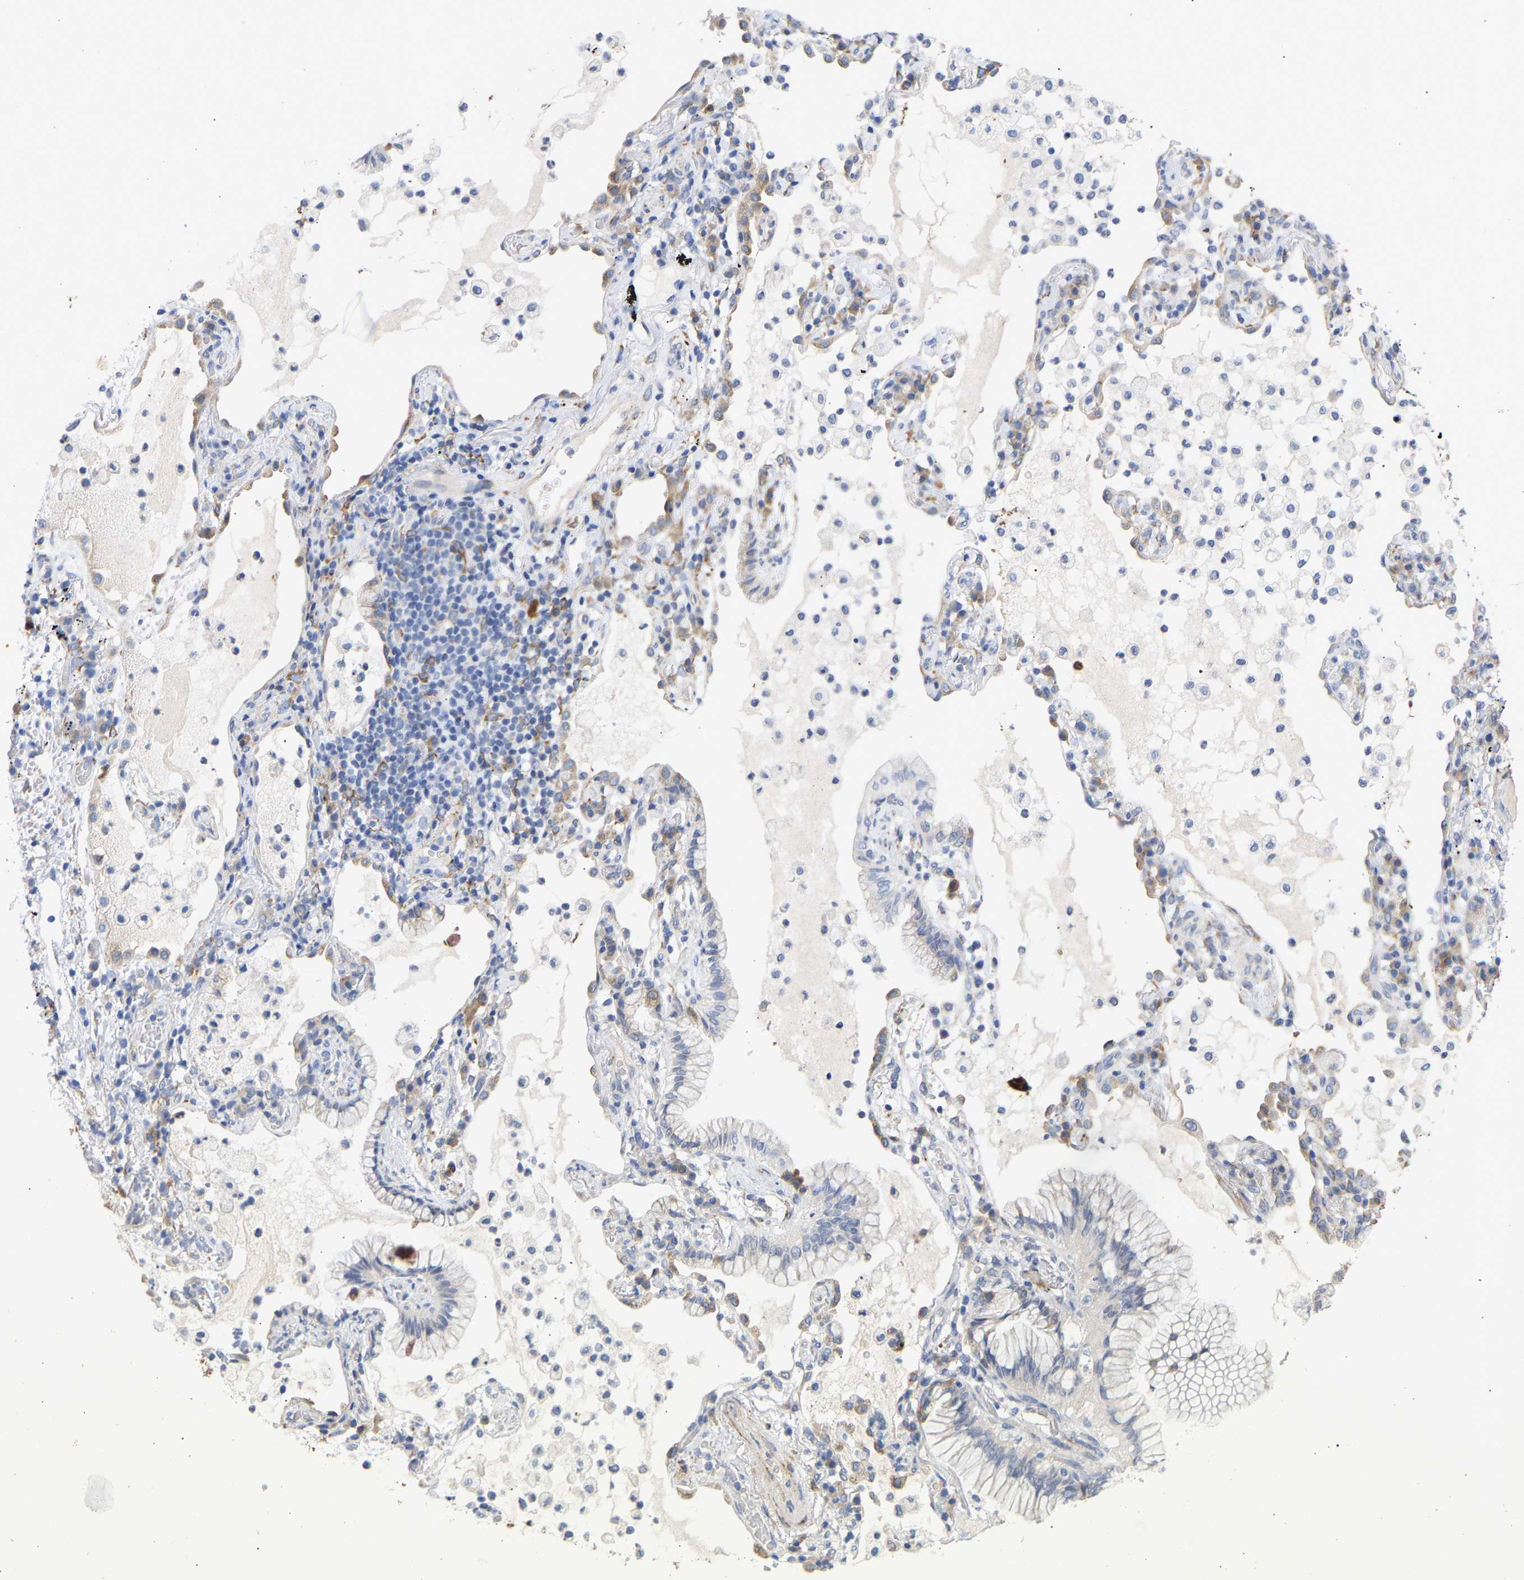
{"staining": {"intensity": "negative", "quantity": "none", "location": "none"}, "tissue": "lung cancer", "cell_type": "Tumor cells", "image_type": "cancer", "snomed": [{"axis": "morphology", "description": "Adenocarcinoma, NOS"}, {"axis": "topography", "description": "Lung"}], "caption": "Tumor cells show no significant protein expression in adenocarcinoma (lung). (DAB immunohistochemistry (IHC) with hematoxylin counter stain).", "gene": "SELENOM", "patient": {"sex": "female", "age": 70}}